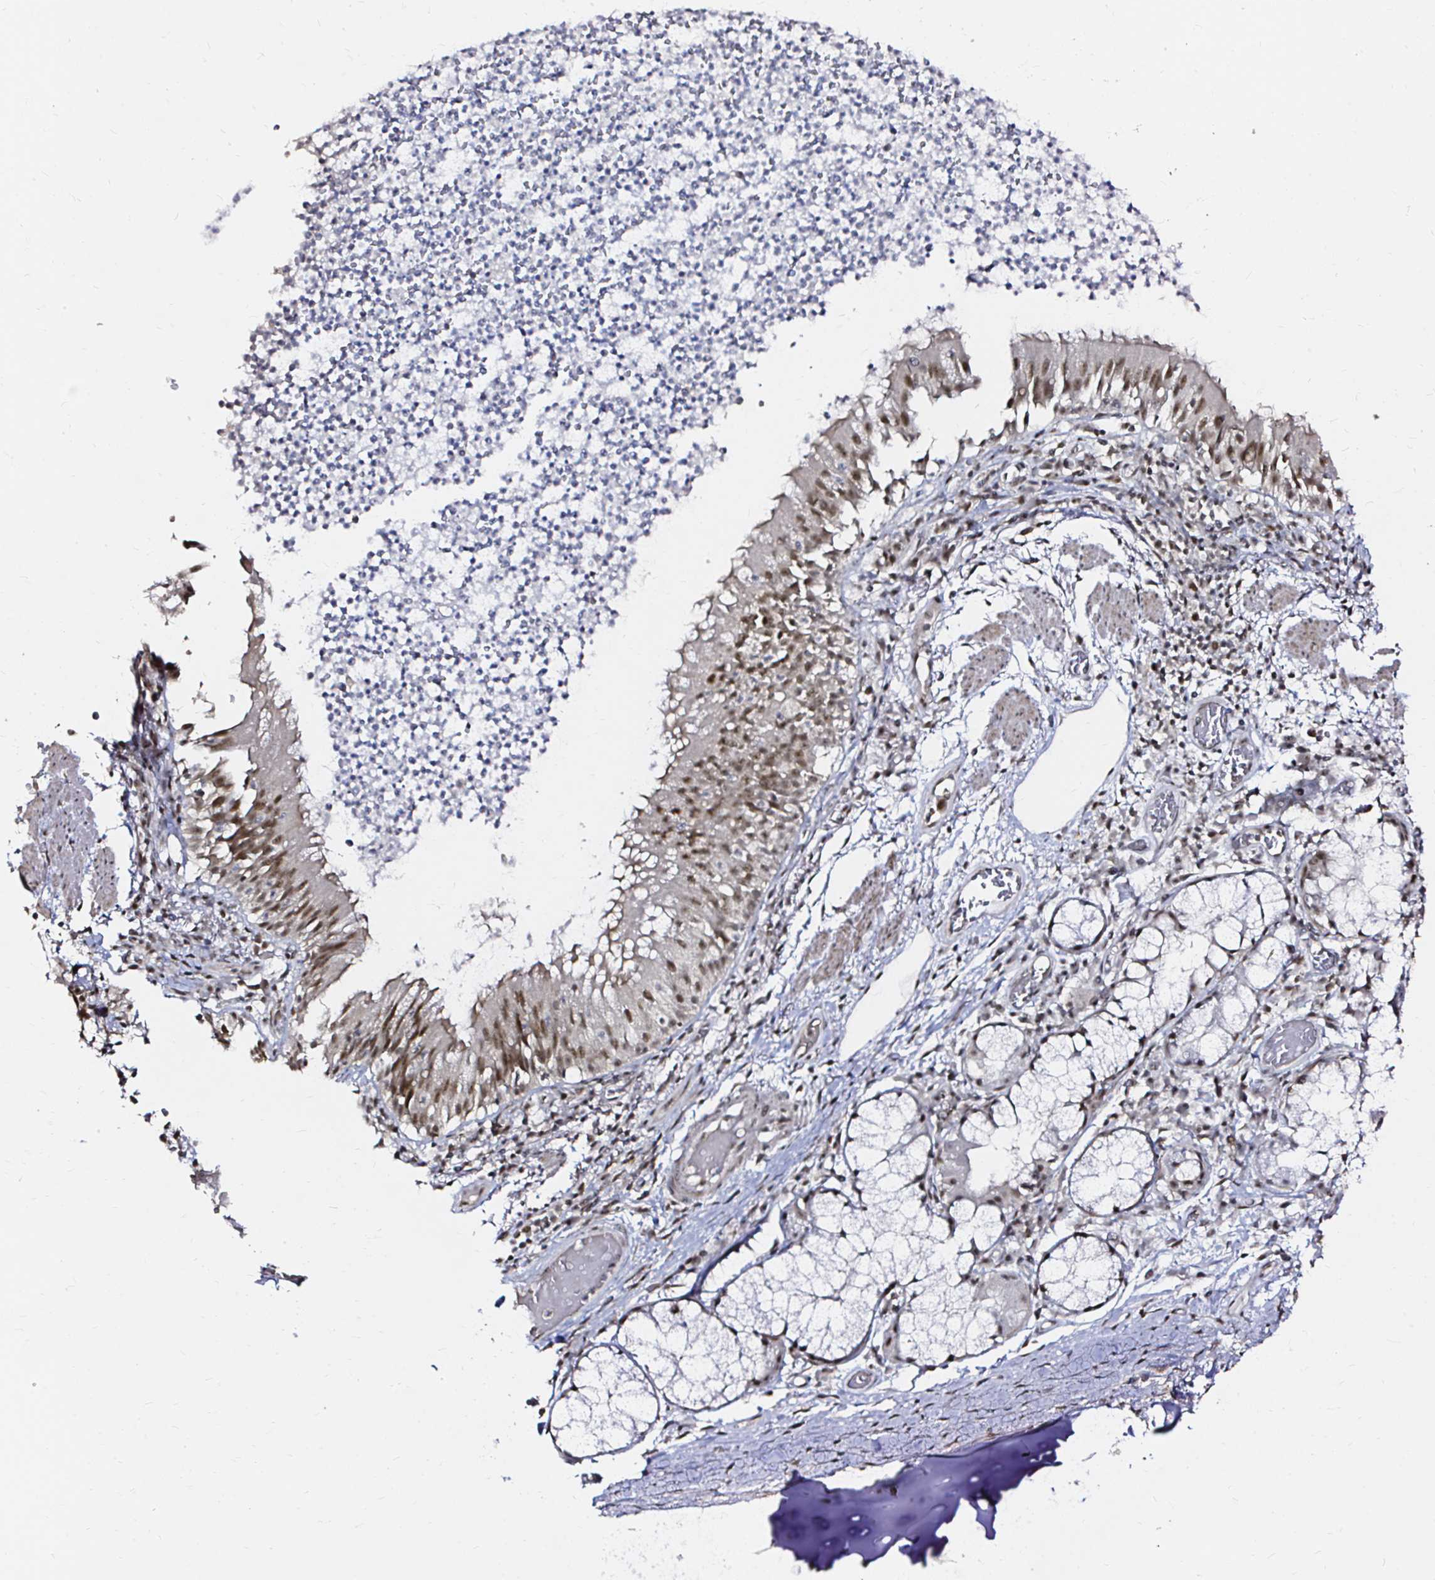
{"staining": {"intensity": "moderate", "quantity": ">75%", "location": "nuclear"}, "tissue": "bronchus", "cell_type": "Respiratory epithelial cells", "image_type": "normal", "snomed": [{"axis": "morphology", "description": "Normal tissue, NOS"}, {"axis": "topography", "description": "Lymph node"}, {"axis": "topography", "description": "Bronchus"}], "caption": "Immunohistochemistry (IHC) of benign human bronchus reveals medium levels of moderate nuclear positivity in about >75% of respiratory epithelial cells.", "gene": "SNRPC", "patient": {"sex": "male", "age": 56}}